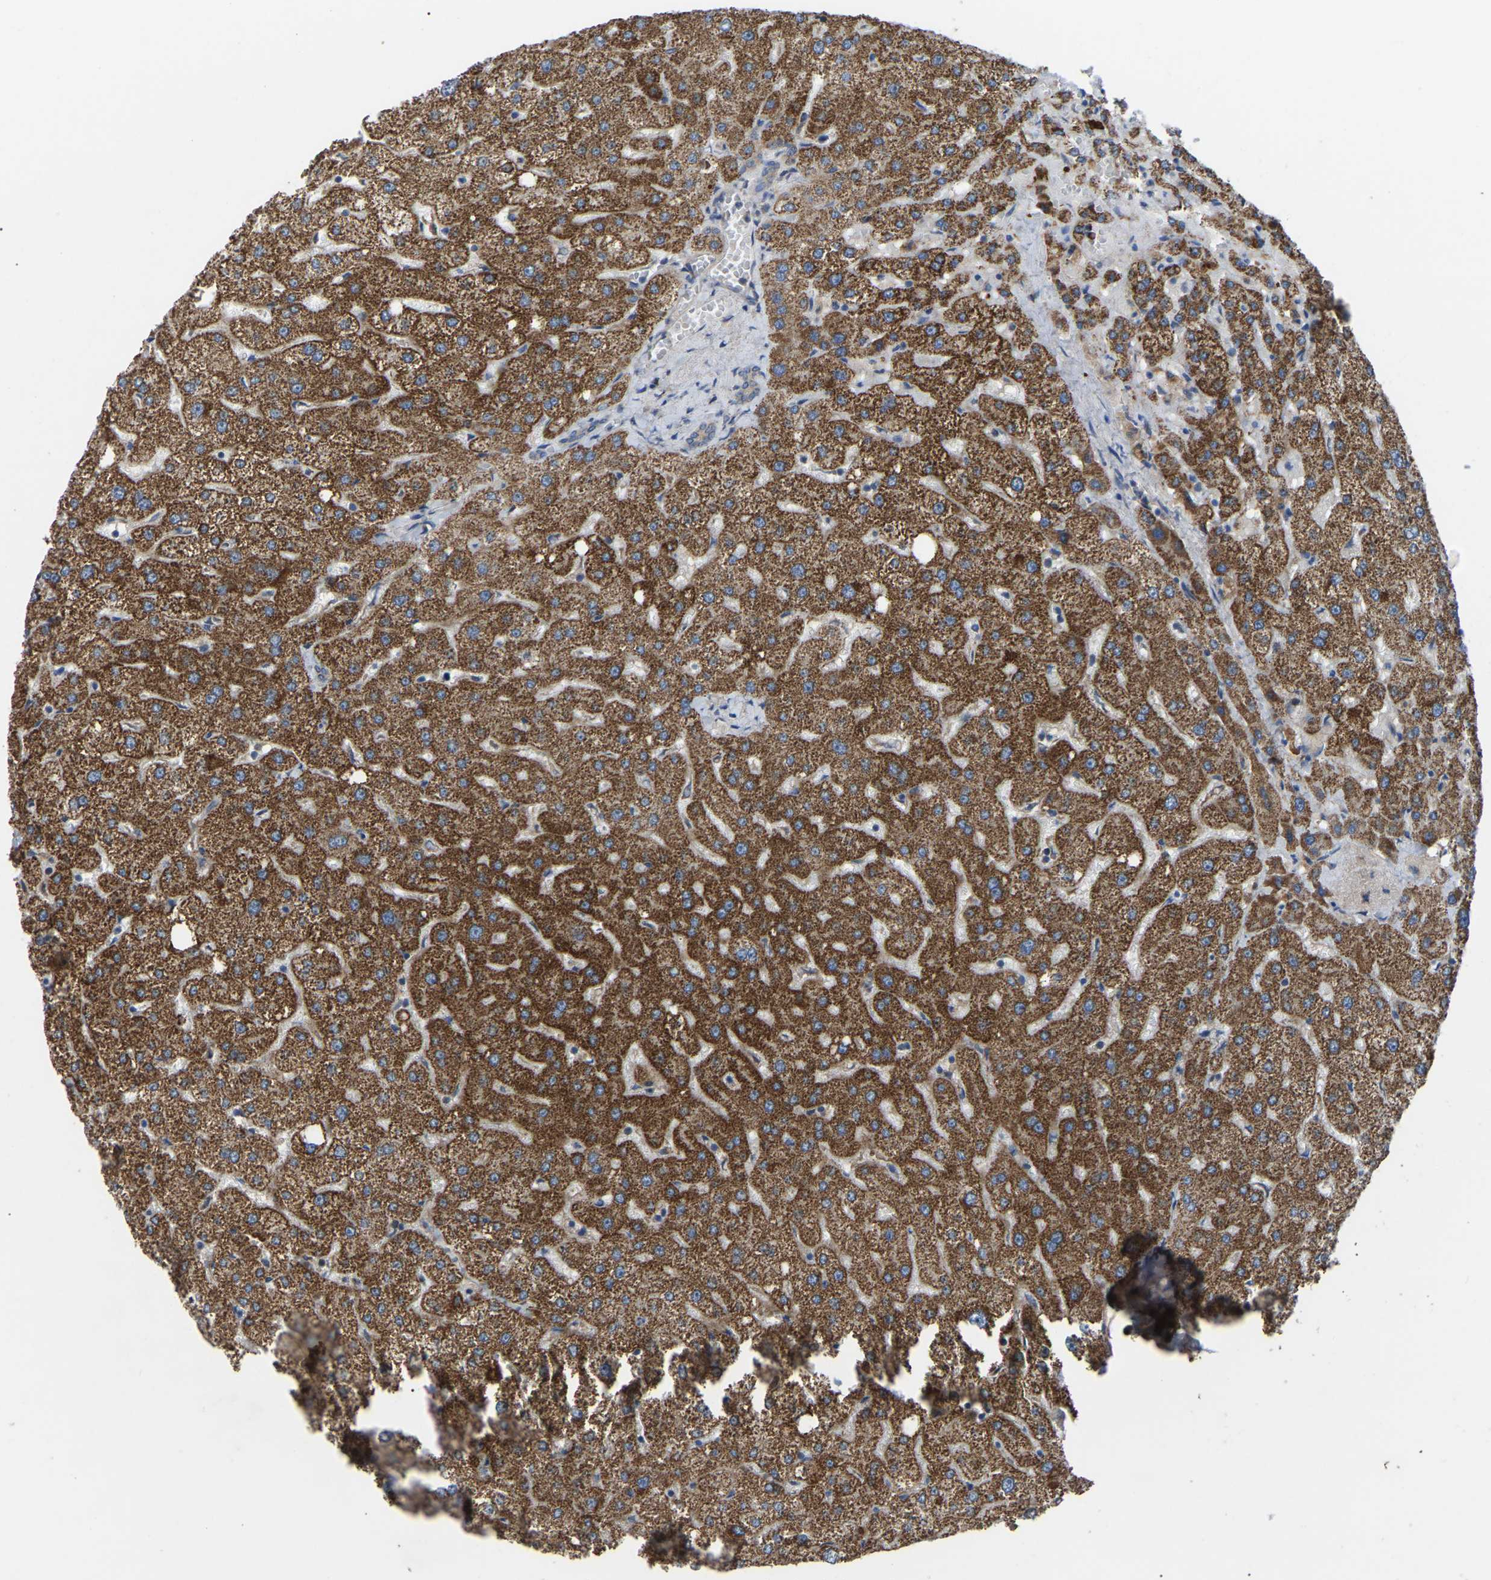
{"staining": {"intensity": "weak", "quantity": ">75%", "location": "cytoplasmic/membranous"}, "tissue": "liver", "cell_type": "Cholangiocytes", "image_type": "normal", "snomed": [{"axis": "morphology", "description": "Normal tissue, NOS"}, {"axis": "topography", "description": "Liver"}], "caption": "Cholangiocytes show low levels of weak cytoplasmic/membranous staining in about >75% of cells in normal human liver. Using DAB (3,3'-diaminobenzidine) (brown) and hematoxylin (blue) stains, captured at high magnification using brightfield microscopy.", "gene": "GCC1", "patient": {"sex": "male", "age": 73}}